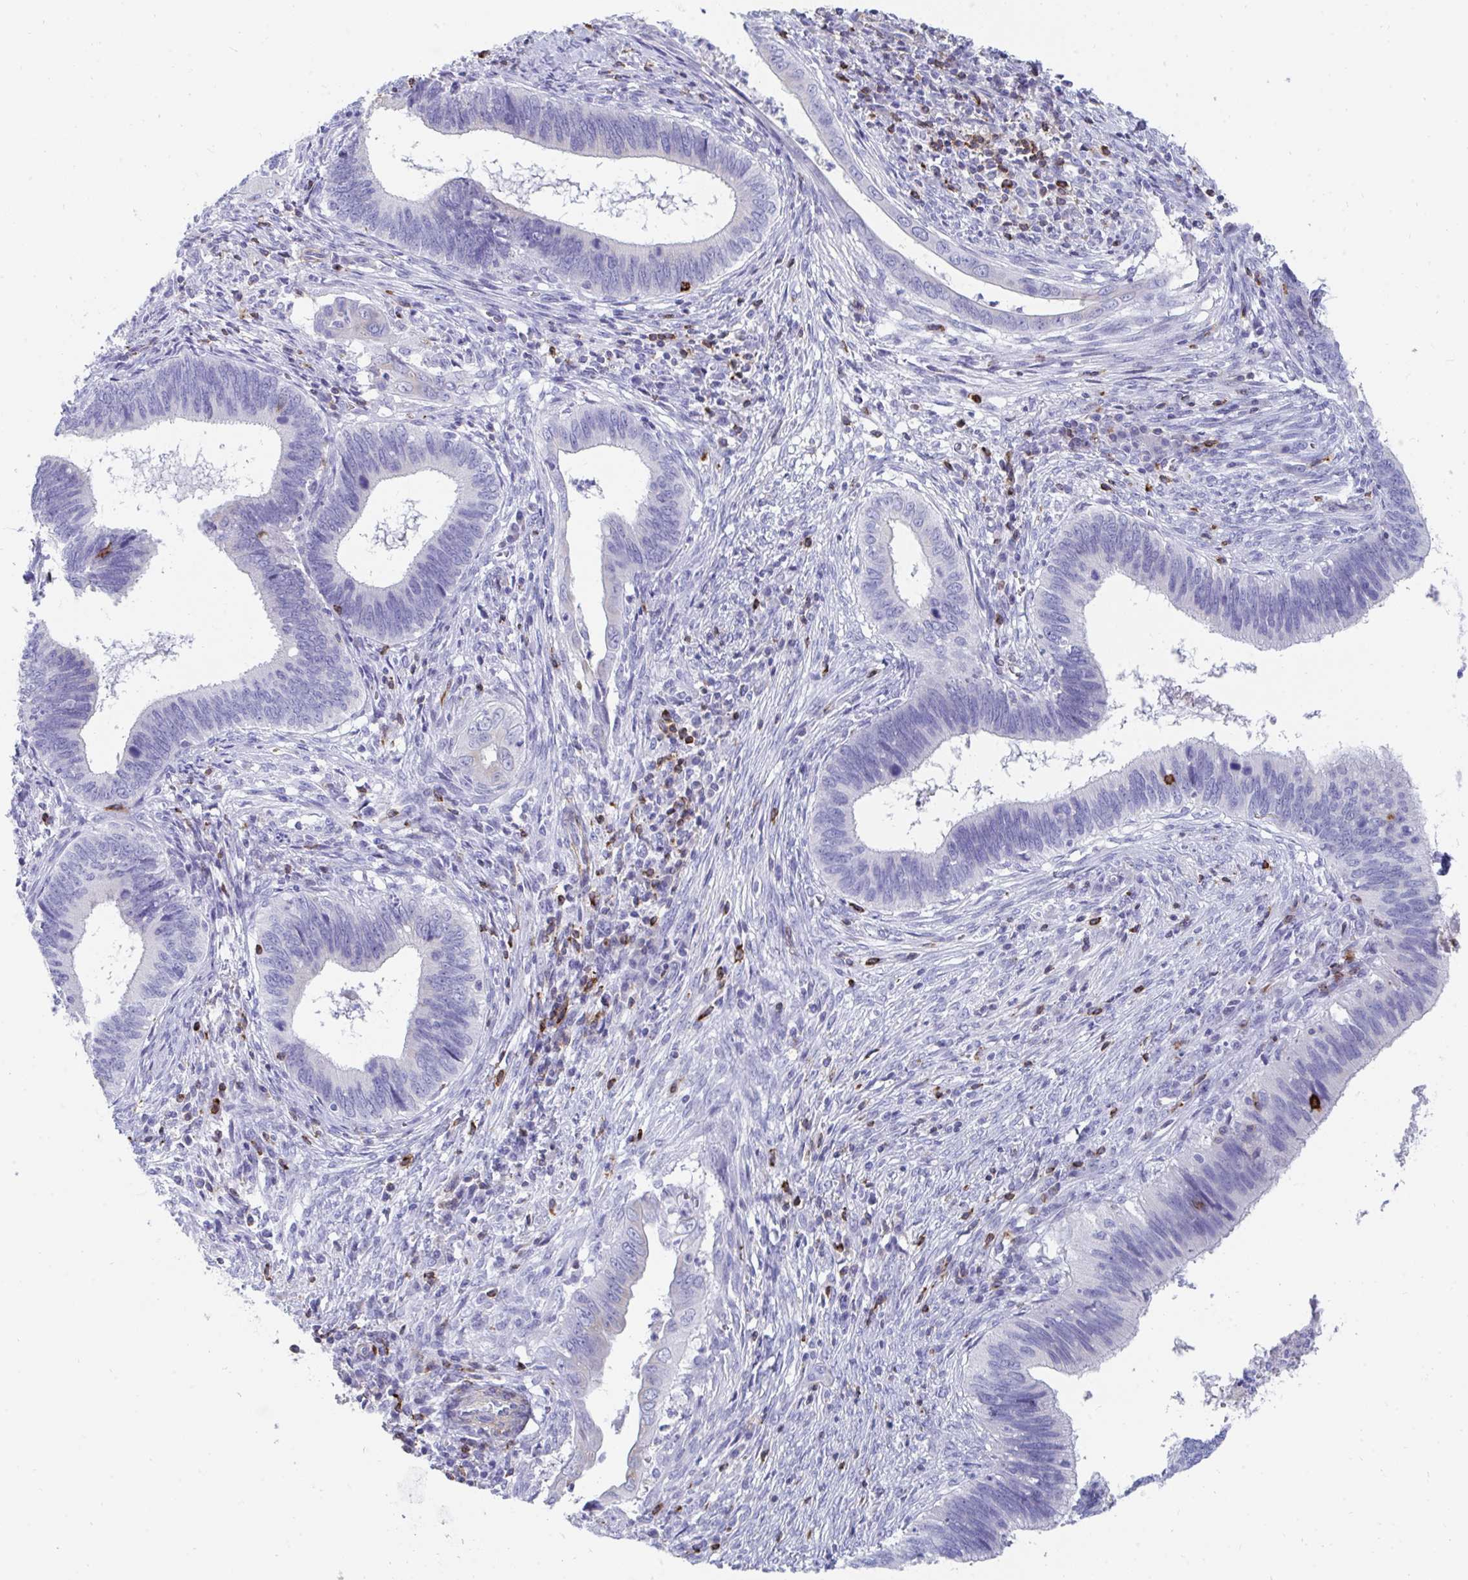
{"staining": {"intensity": "negative", "quantity": "none", "location": "none"}, "tissue": "cervical cancer", "cell_type": "Tumor cells", "image_type": "cancer", "snomed": [{"axis": "morphology", "description": "Adenocarcinoma, NOS"}, {"axis": "topography", "description": "Cervix"}], "caption": "Tumor cells show no significant staining in cervical cancer.", "gene": "CD7", "patient": {"sex": "female", "age": 42}}